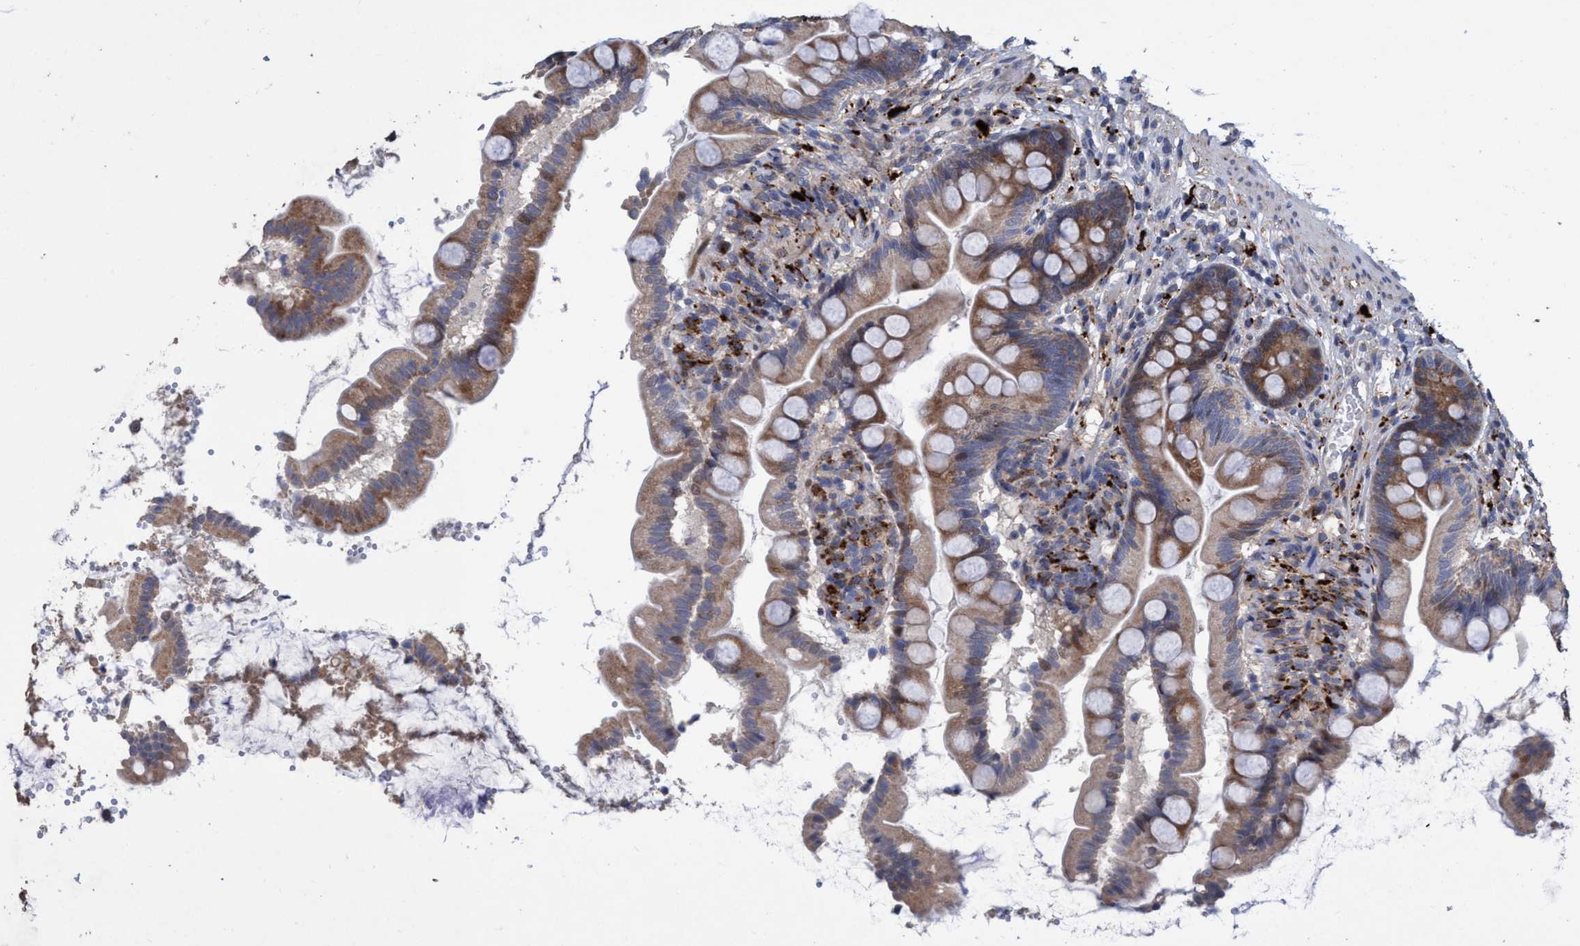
{"staining": {"intensity": "moderate", "quantity": ">75%", "location": "cytoplasmic/membranous"}, "tissue": "small intestine", "cell_type": "Glandular cells", "image_type": "normal", "snomed": [{"axis": "morphology", "description": "Normal tissue, NOS"}, {"axis": "topography", "description": "Small intestine"}], "caption": "An immunohistochemistry (IHC) micrograph of normal tissue is shown. Protein staining in brown labels moderate cytoplasmic/membranous positivity in small intestine within glandular cells.", "gene": "BBS9", "patient": {"sex": "female", "age": 56}}